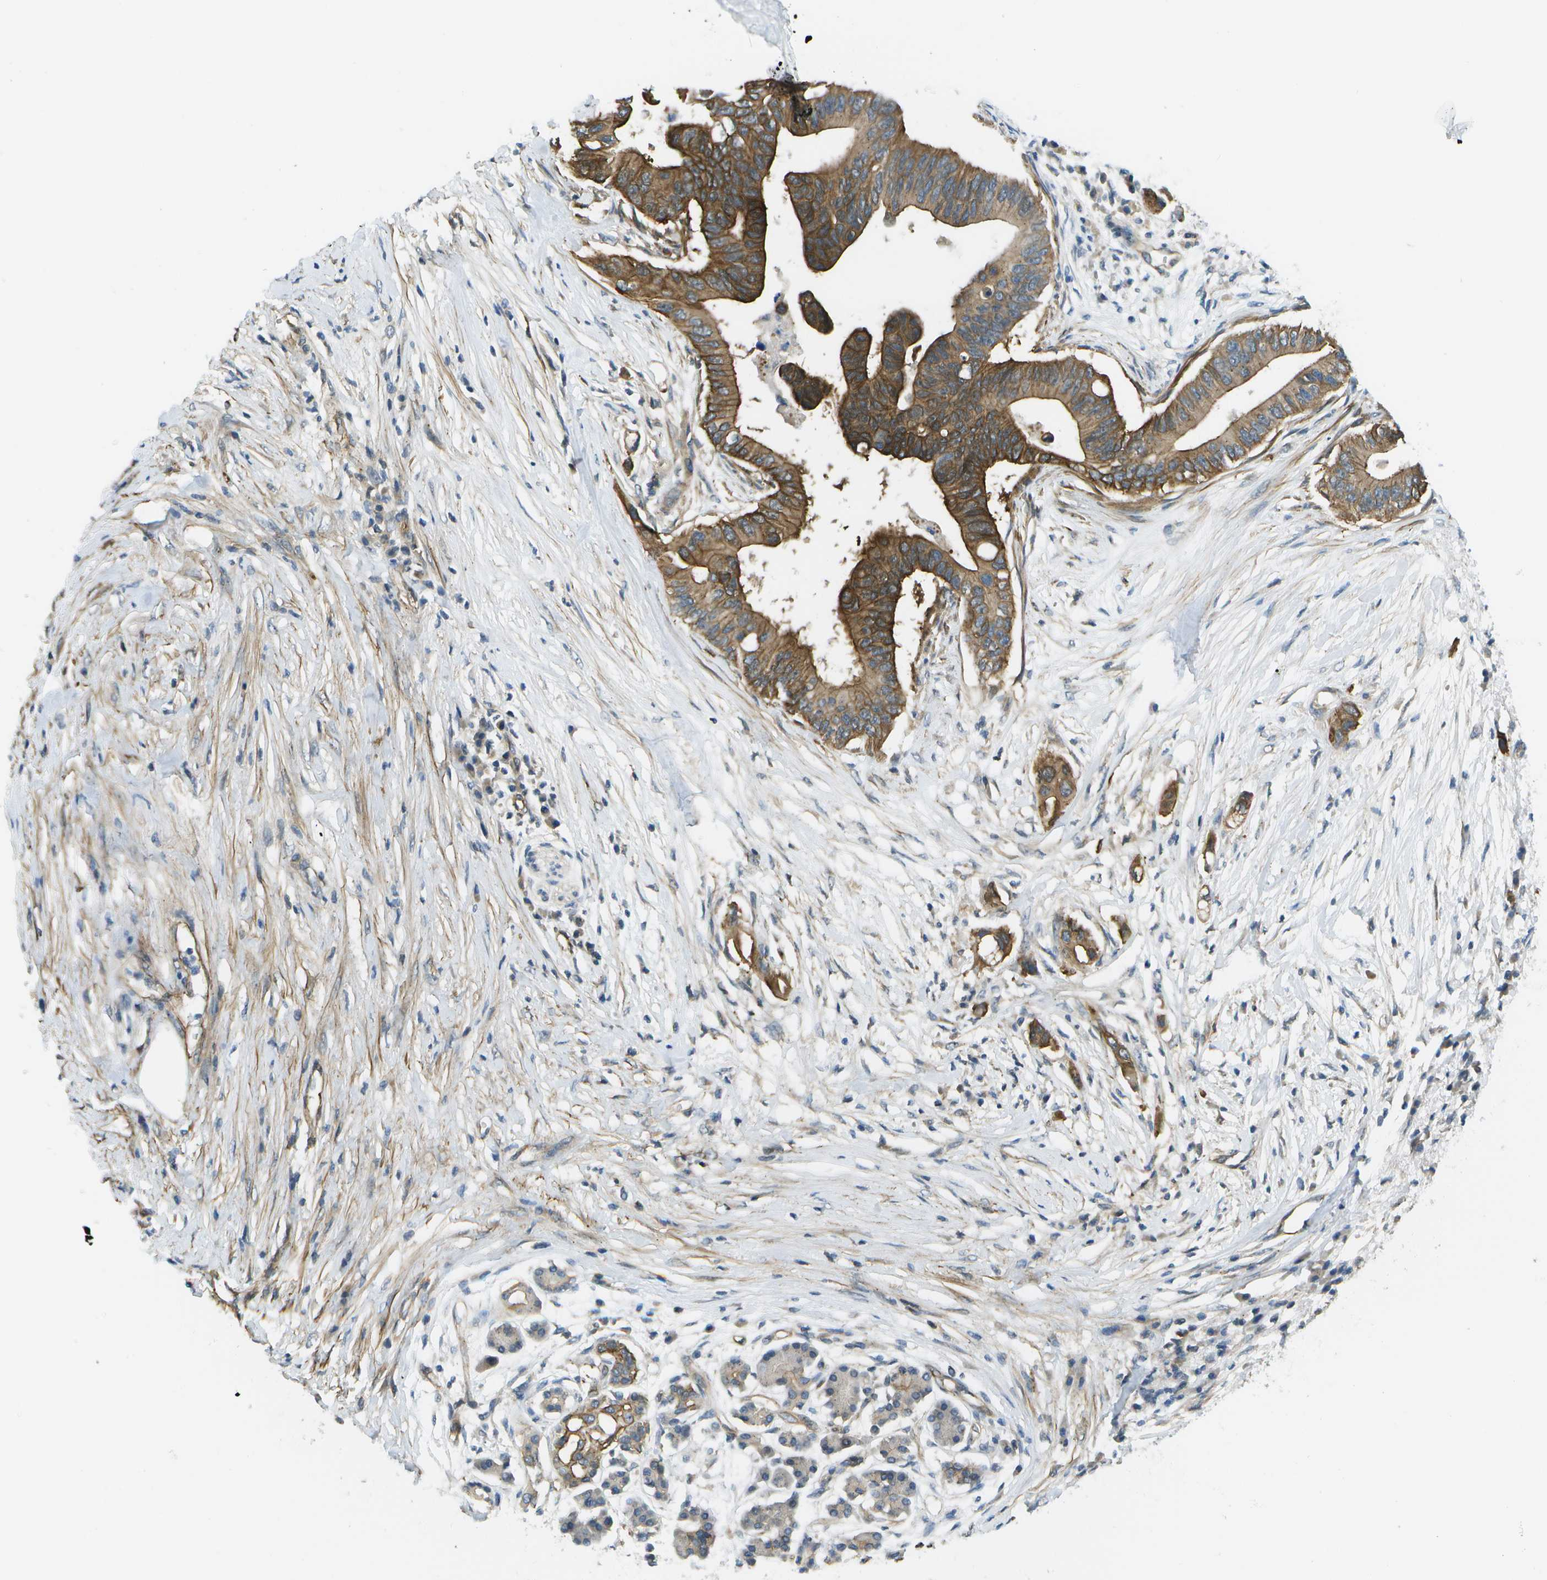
{"staining": {"intensity": "moderate", "quantity": ">75%", "location": "cytoplasmic/membranous"}, "tissue": "pancreatic cancer", "cell_type": "Tumor cells", "image_type": "cancer", "snomed": [{"axis": "morphology", "description": "Adenocarcinoma, NOS"}, {"axis": "topography", "description": "Pancreas"}], "caption": "High-power microscopy captured an immunohistochemistry histopathology image of pancreatic adenocarcinoma, revealing moderate cytoplasmic/membranous expression in approximately >75% of tumor cells. (DAB (3,3'-diaminobenzidine) = brown stain, brightfield microscopy at high magnification).", "gene": "KIAA0040", "patient": {"sex": "male", "age": 77}}